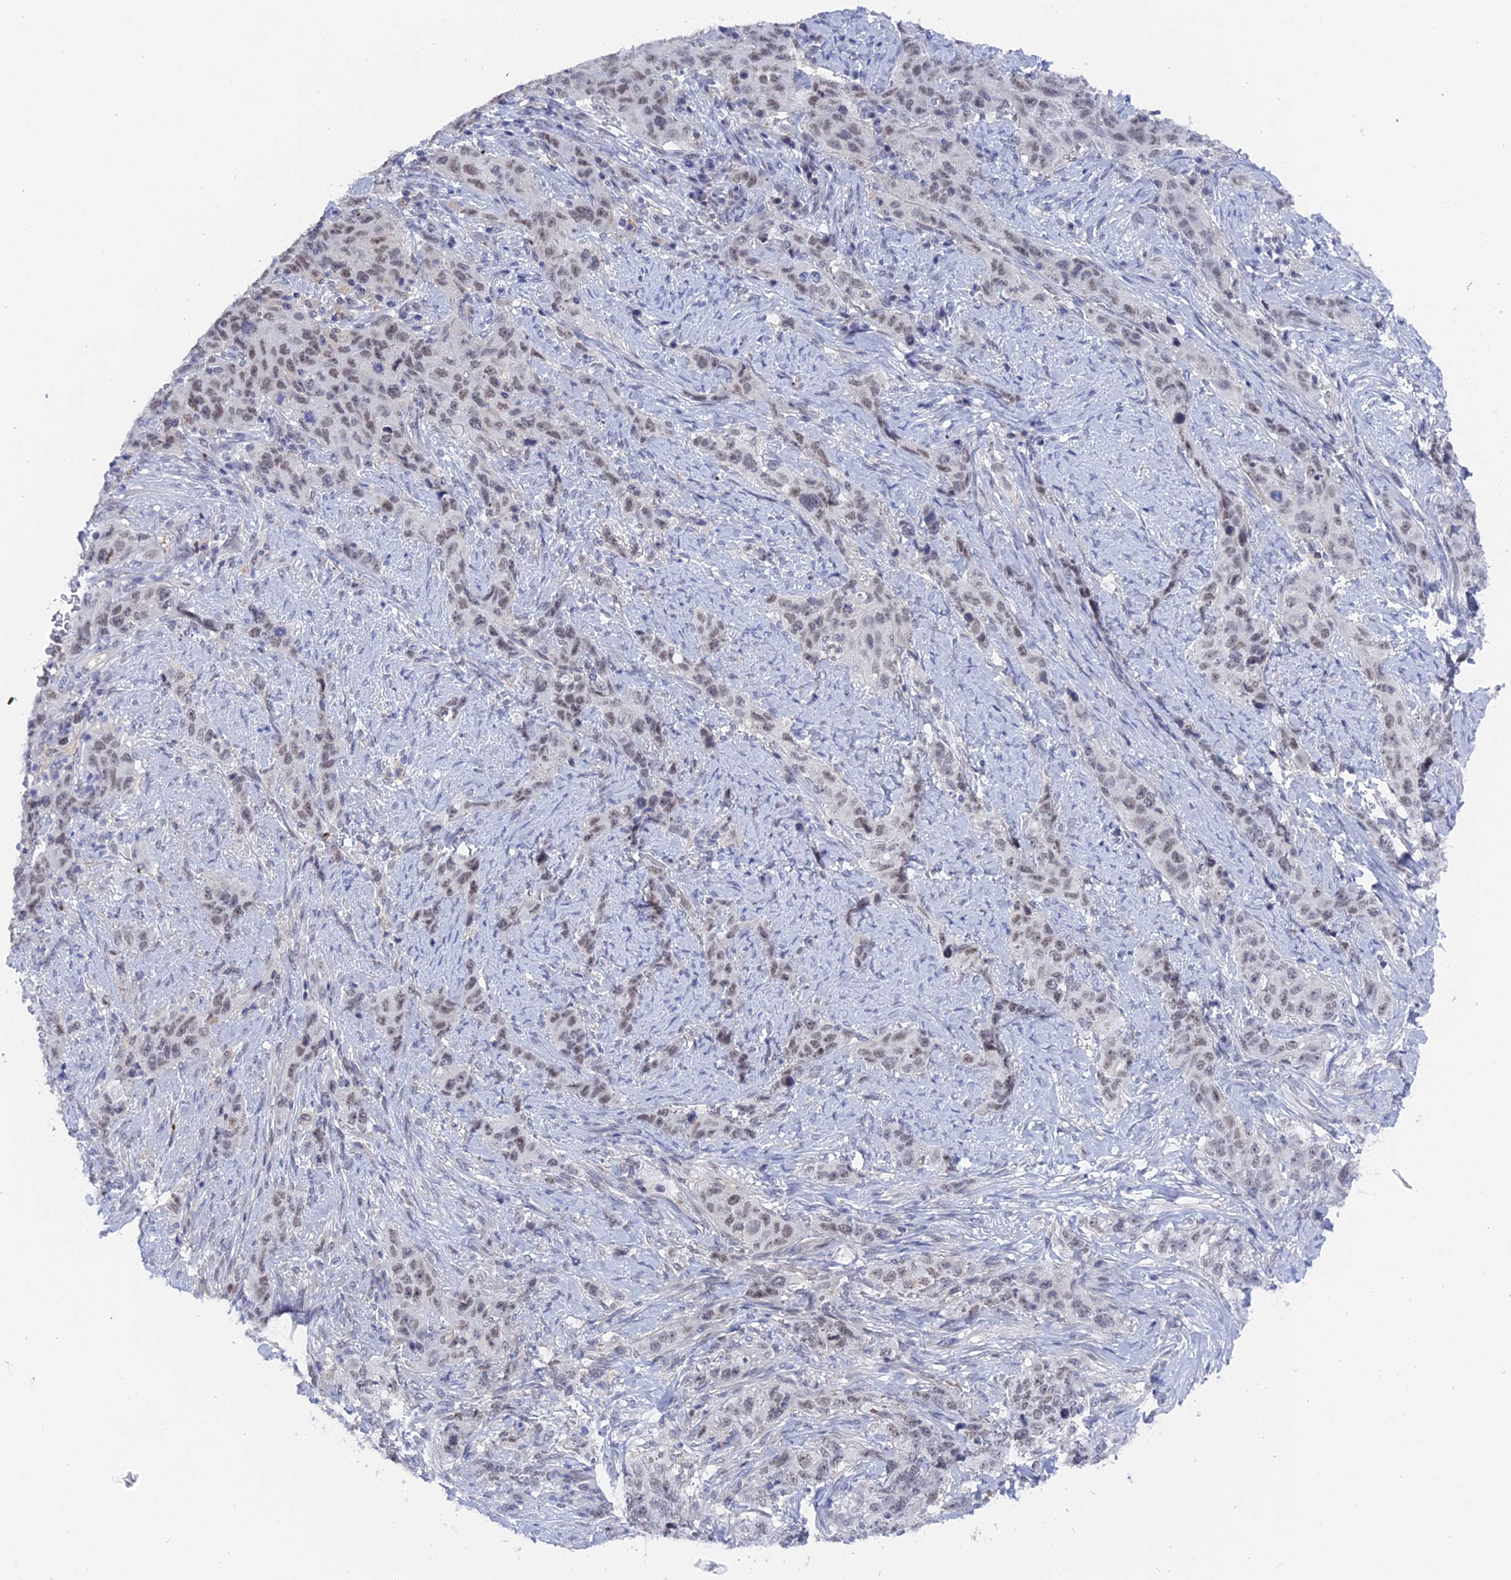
{"staining": {"intensity": "weak", "quantity": ">75%", "location": "nuclear"}, "tissue": "stomach cancer", "cell_type": "Tumor cells", "image_type": "cancer", "snomed": [{"axis": "morphology", "description": "Adenocarcinoma, NOS"}, {"axis": "topography", "description": "Stomach"}], "caption": "Brown immunohistochemical staining in stomach cancer displays weak nuclear staining in about >75% of tumor cells. (DAB = brown stain, brightfield microscopy at high magnification).", "gene": "BRD2", "patient": {"sex": "male", "age": 48}}